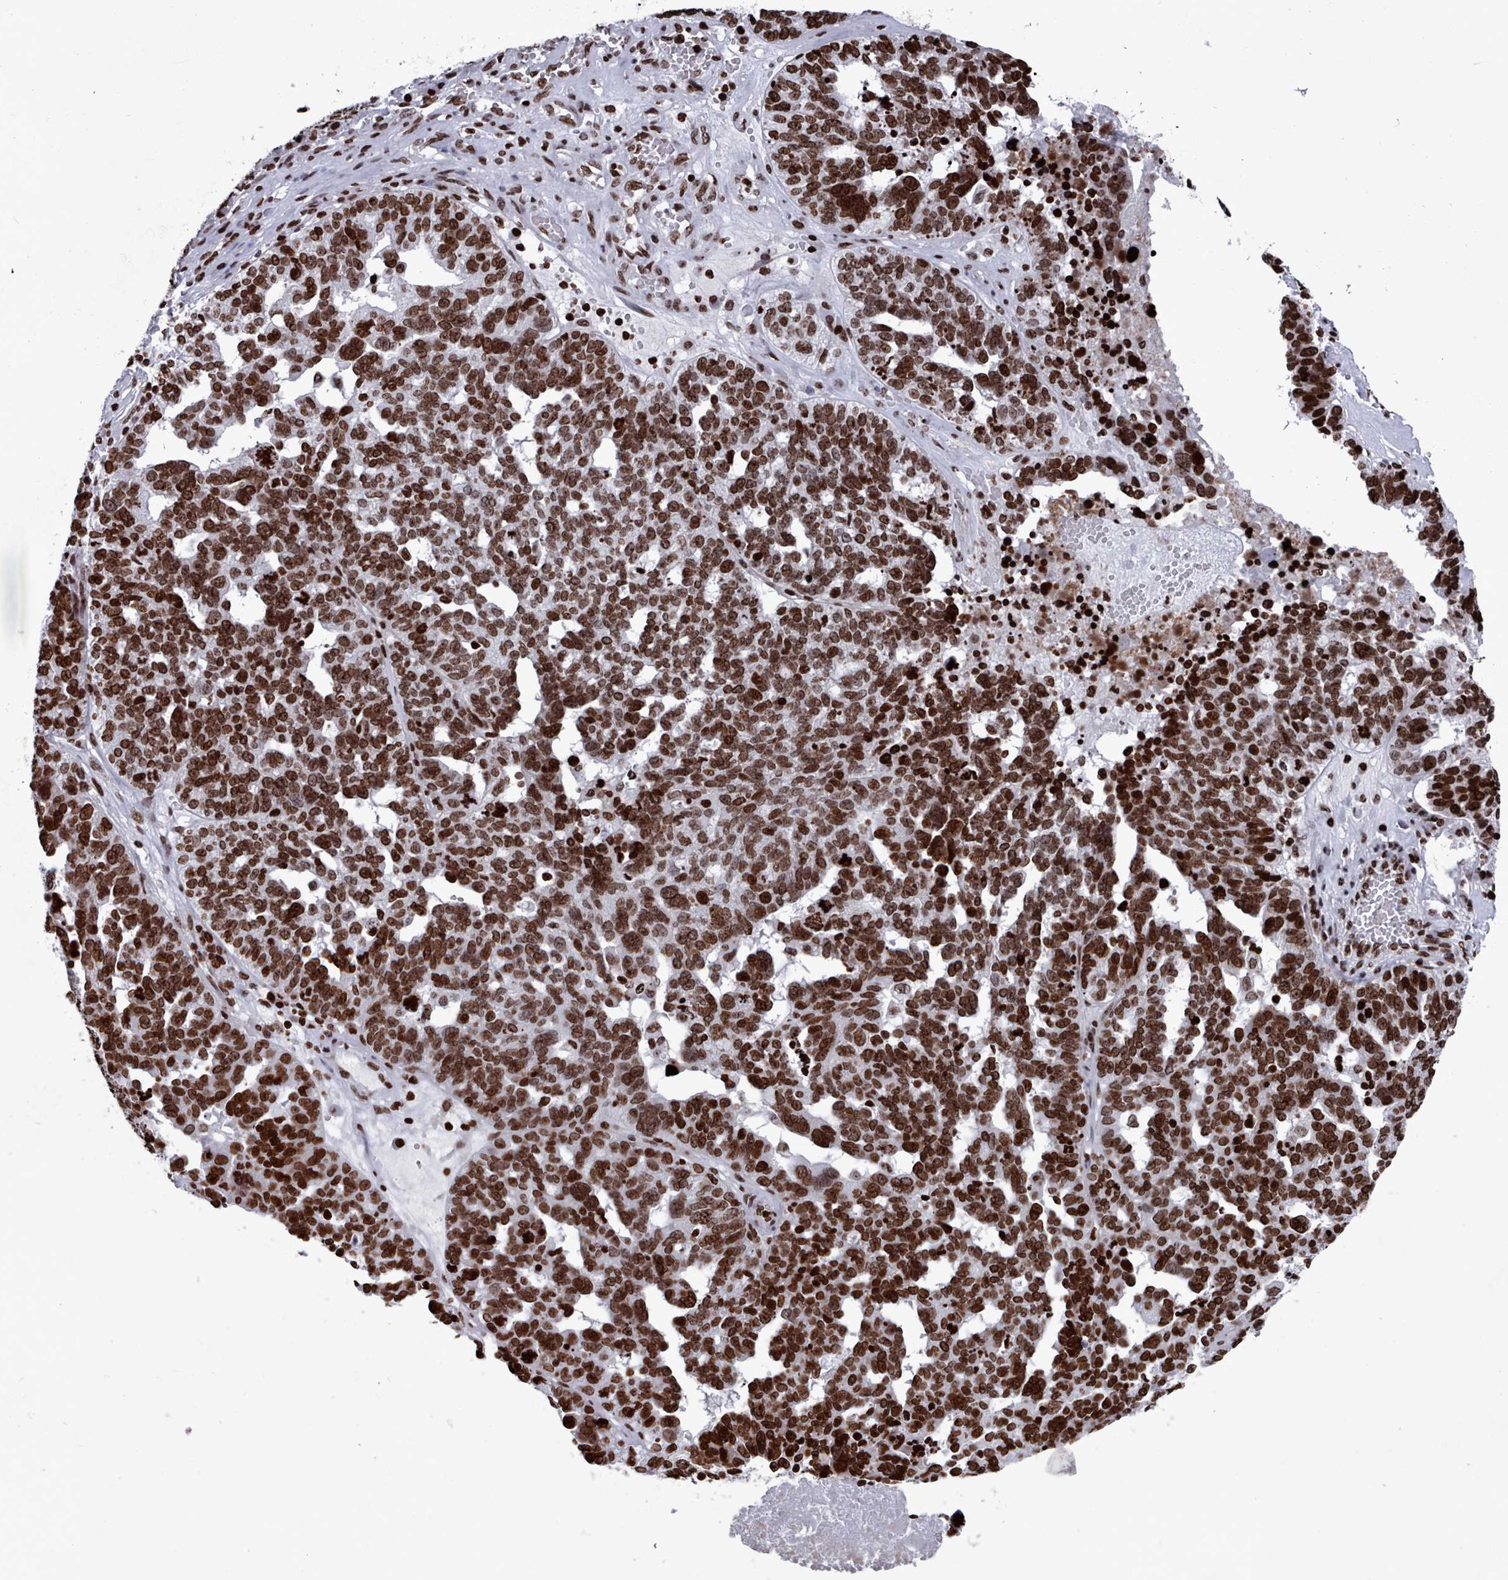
{"staining": {"intensity": "strong", "quantity": ">75%", "location": "nuclear"}, "tissue": "ovarian cancer", "cell_type": "Tumor cells", "image_type": "cancer", "snomed": [{"axis": "morphology", "description": "Cystadenocarcinoma, serous, NOS"}, {"axis": "topography", "description": "Ovary"}], "caption": "A high amount of strong nuclear staining is identified in approximately >75% of tumor cells in ovarian serous cystadenocarcinoma tissue.", "gene": "PCDHB12", "patient": {"sex": "female", "age": 59}}